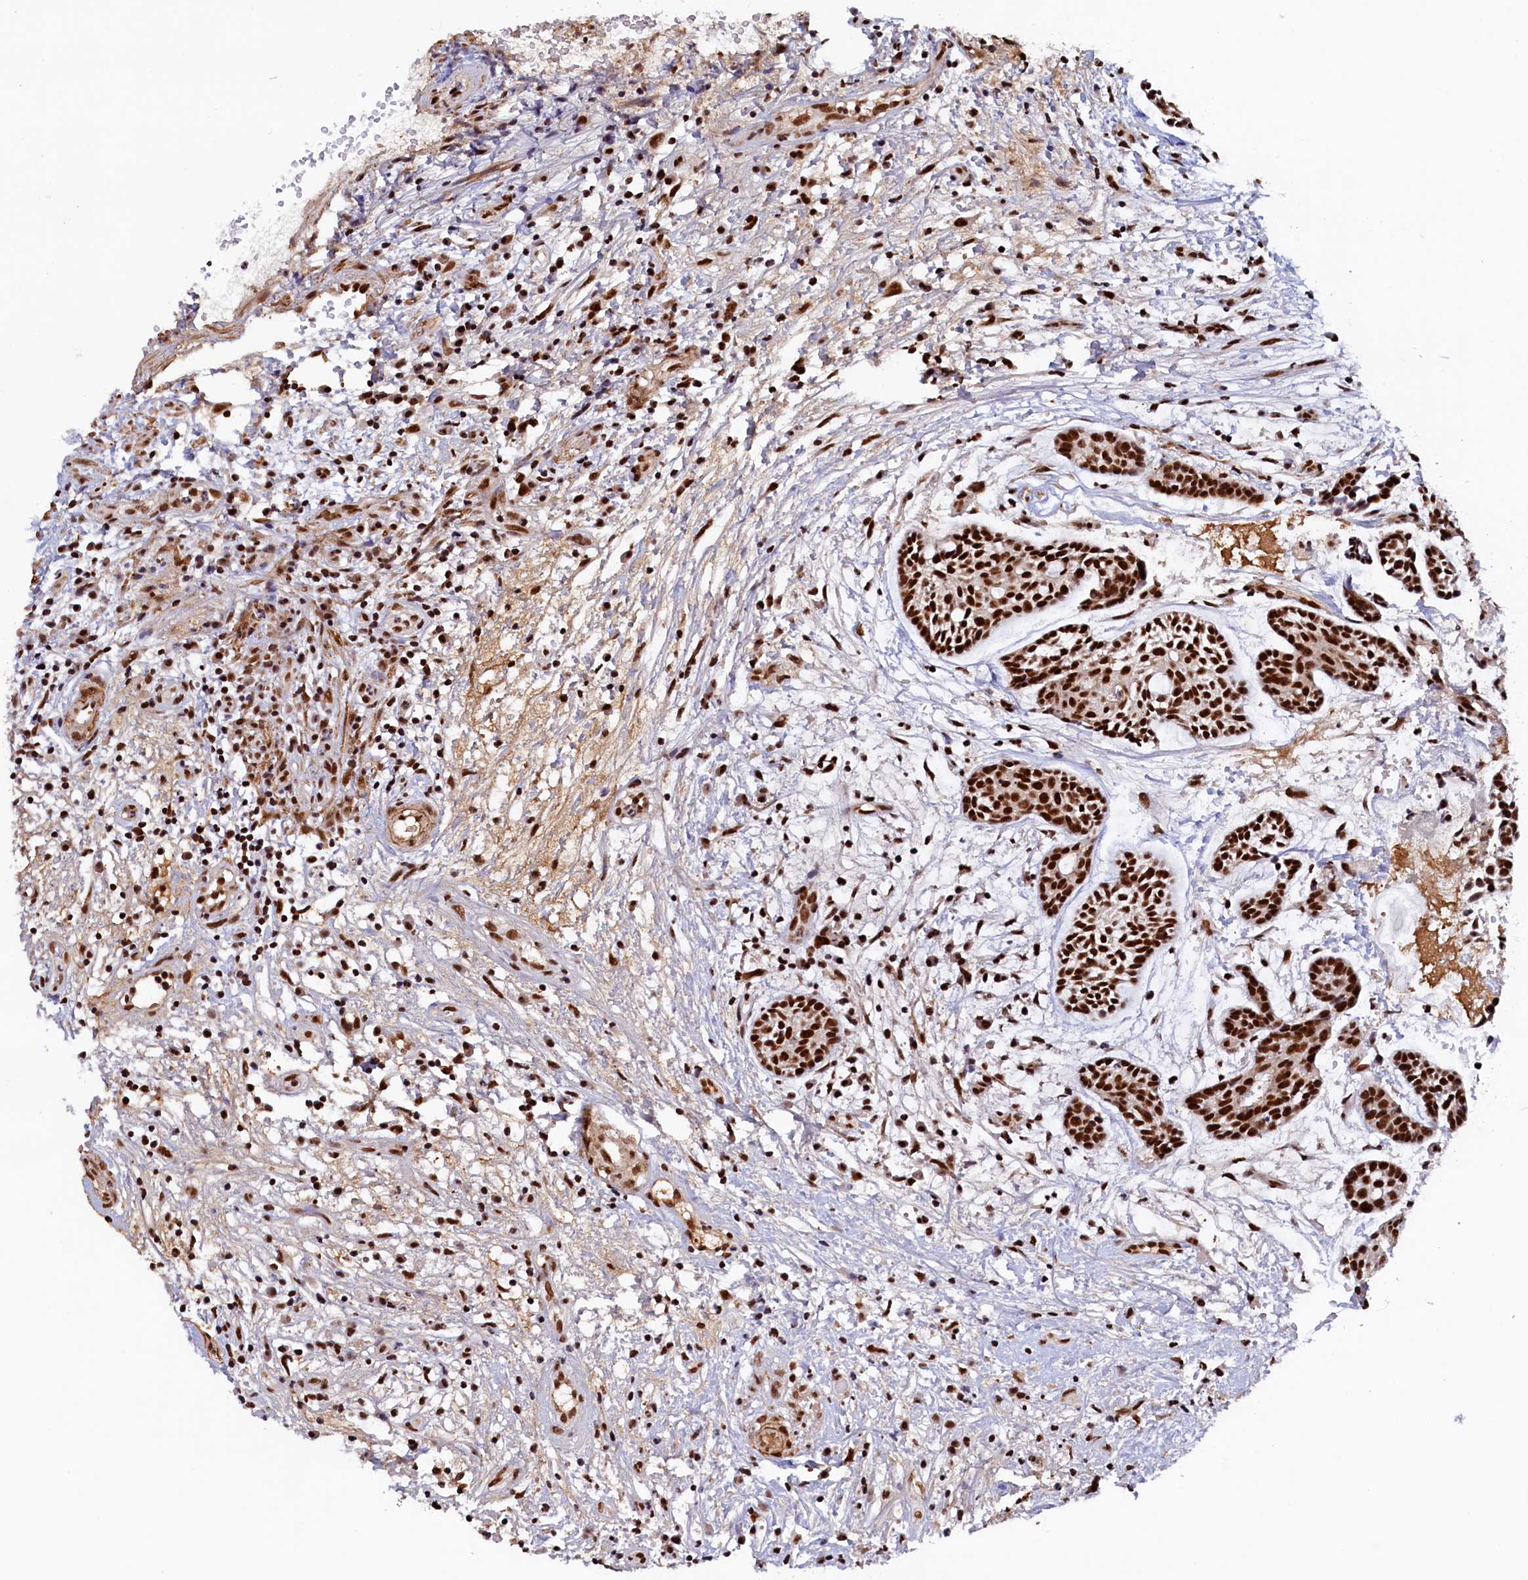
{"staining": {"intensity": "strong", "quantity": ">75%", "location": "nuclear"}, "tissue": "head and neck cancer", "cell_type": "Tumor cells", "image_type": "cancer", "snomed": [{"axis": "morphology", "description": "Adenocarcinoma, NOS"}, {"axis": "topography", "description": "Subcutis"}, {"axis": "topography", "description": "Head-Neck"}], "caption": "Immunohistochemistry staining of head and neck cancer, which exhibits high levels of strong nuclear staining in about >75% of tumor cells indicating strong nuclear protein expression. The staining was performed using DAB (brown) for protein detection and nuclei were counterstained in hematoxylin (blue).", "gene": "ZC3H18", "patient": {"sex": "female", "age": 73}}